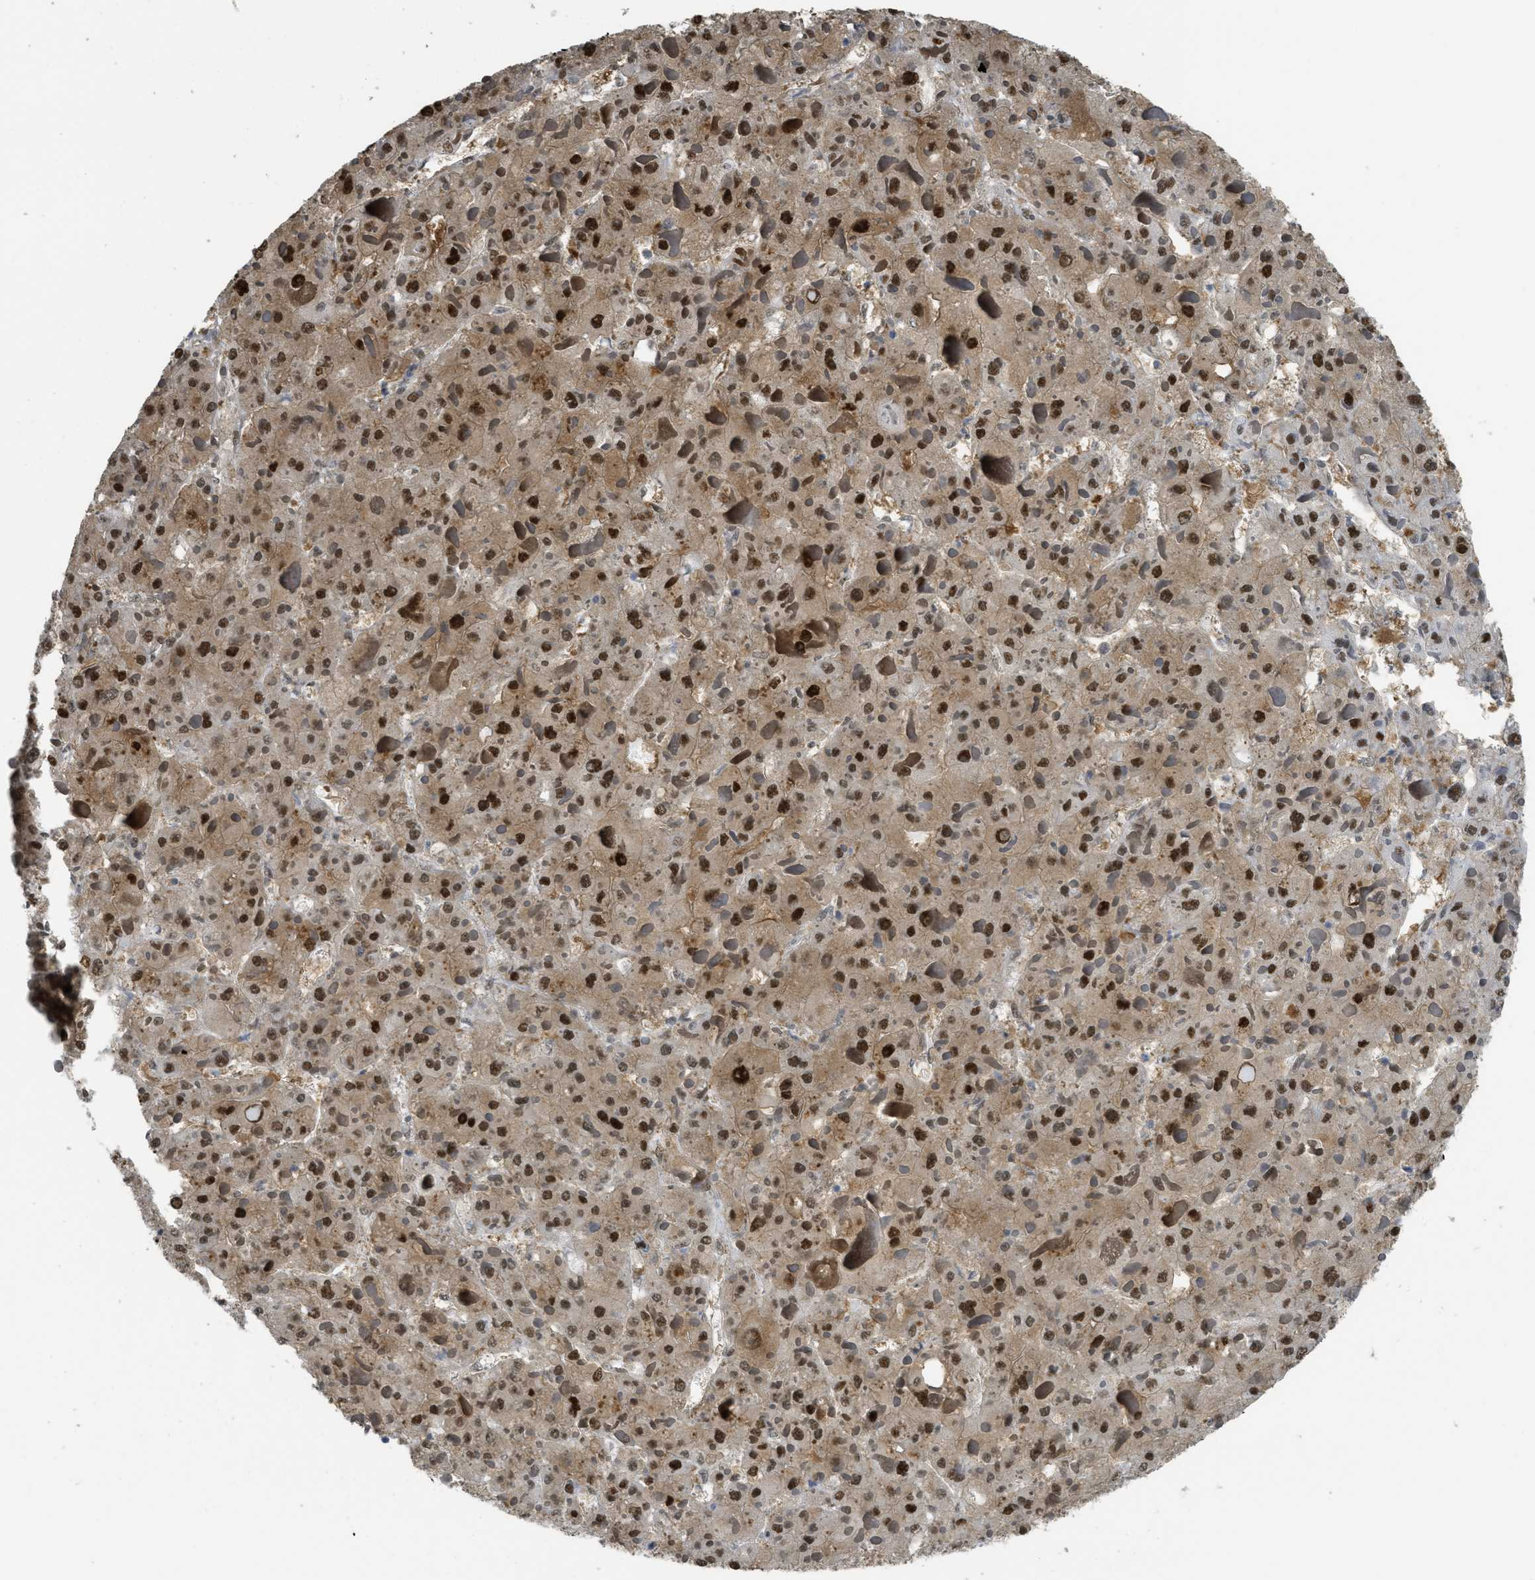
{"staining": {"intensity": "strong", "quantity": ">75%", "location": "cytoplasmic/membranous,nuclear"}, "tissue": "liver cancer", "cell_type": "Tumor cells", "image_type": "cancer", "snomed": [{"axis": "morphology", "description": "Carcinoma, Hepatocellular, NOS"}, {"axis": "topography", "description": "Liver"}], "caption": "A histopathology image of liver hepatocellular carcinoma stained for a protein reveals strong cytoplasmic/membranous and nuclear brown staining in tumor cells. (IHC, brightfield microscopy, high magnification).", "gene": "PSMC5", "patient": {"sex": "female", "age": 73}}